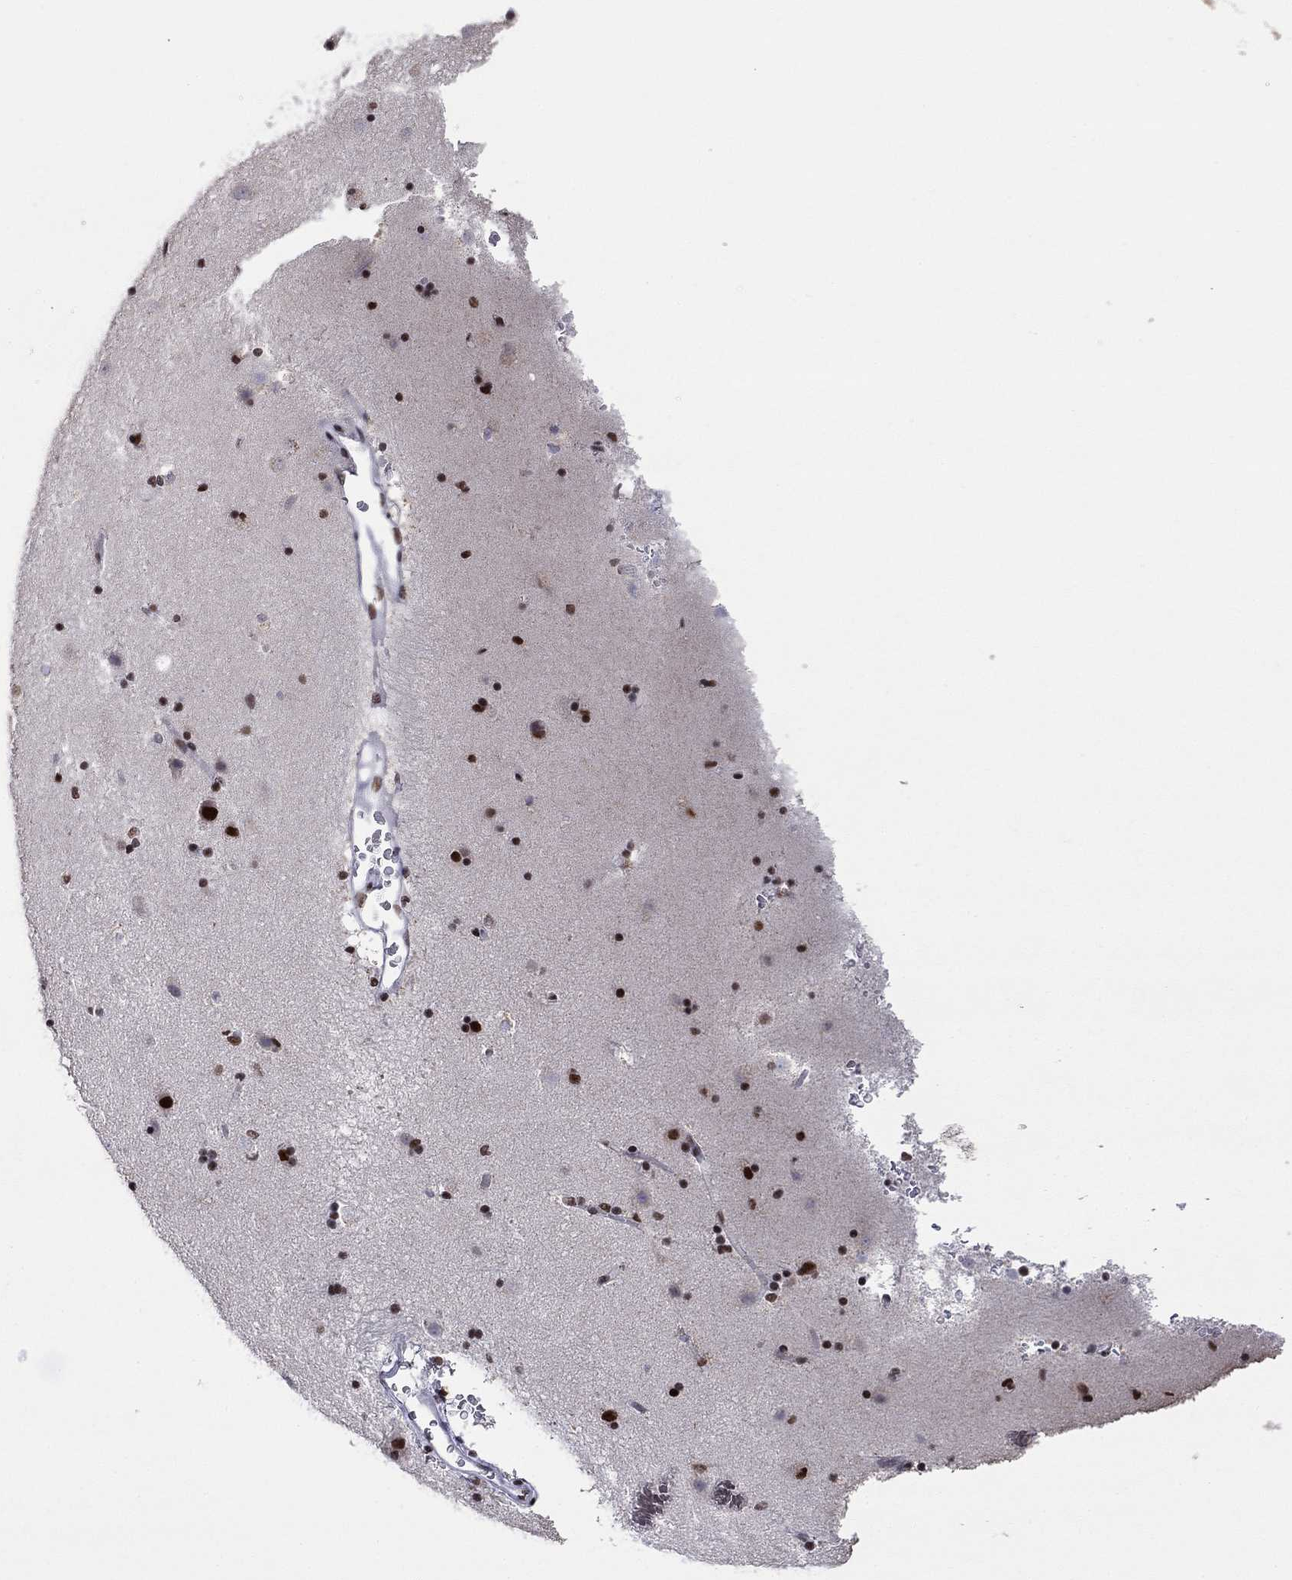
{"staining": {"intensity": "strong", "quantity": "<25%", "location": "nuclear"}, "tissue": "caudate", "cell_type": "Glial cells", "image_type": "normal", "snomed": [{"axis": "morphology", "description": "Normal tissue, NOS"}, {"axis": "topography", "description": "Lateral ventricle wall"}], "caption": "About <25% of glial cells in unremarkable human caudate demonstrate strong nuclear protein expression as visualized by brown immunohistochemical staining.", "gene": "ETV5", "patient": {"sex": "male", "age": 51}}